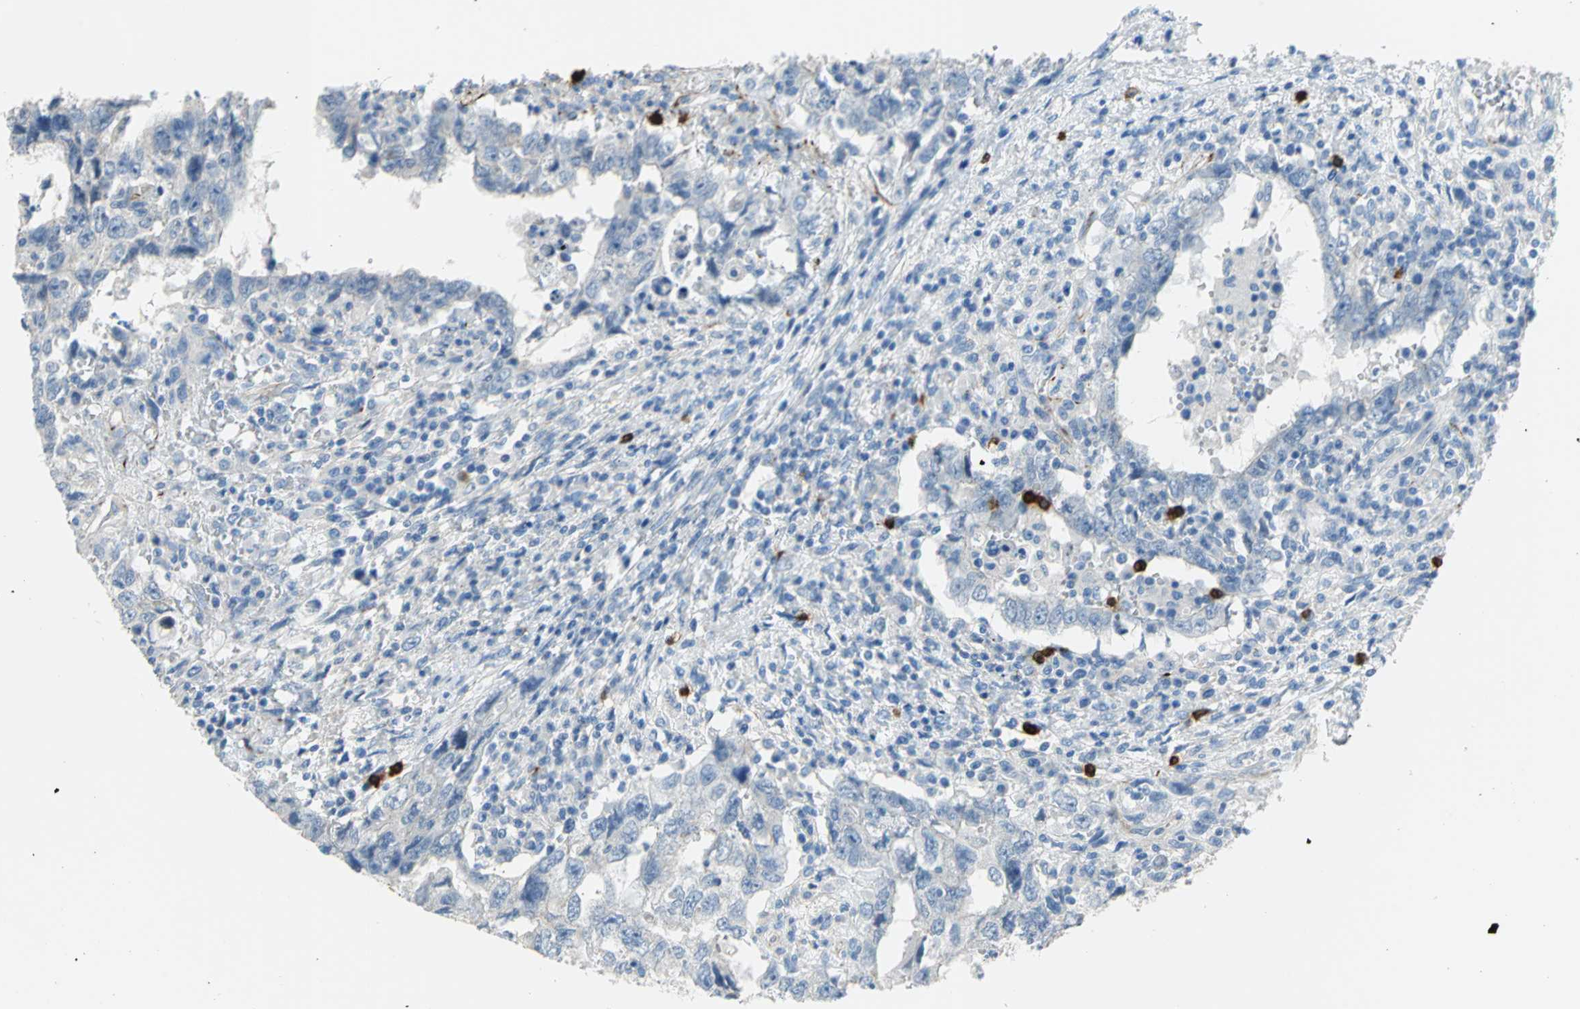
{"staining": {"intensity": "negative", "quantity": "none", "location": "none"}, "tissue": "testis cancer", "cell_type": "Tumor cells", "image_type": "cancer", "snomed": [{"axis": "morphology", "description": "Carcinoma, Embryonal, NOS"}, {"axis": "topography", "description": "Testis"}], "caption": "Immunohistochemical staining of human testis cancer demonstrates no significant positivity in tumor cells.", "gene": "ALOX15", "patient": {"sex": "male", "age": 26}}